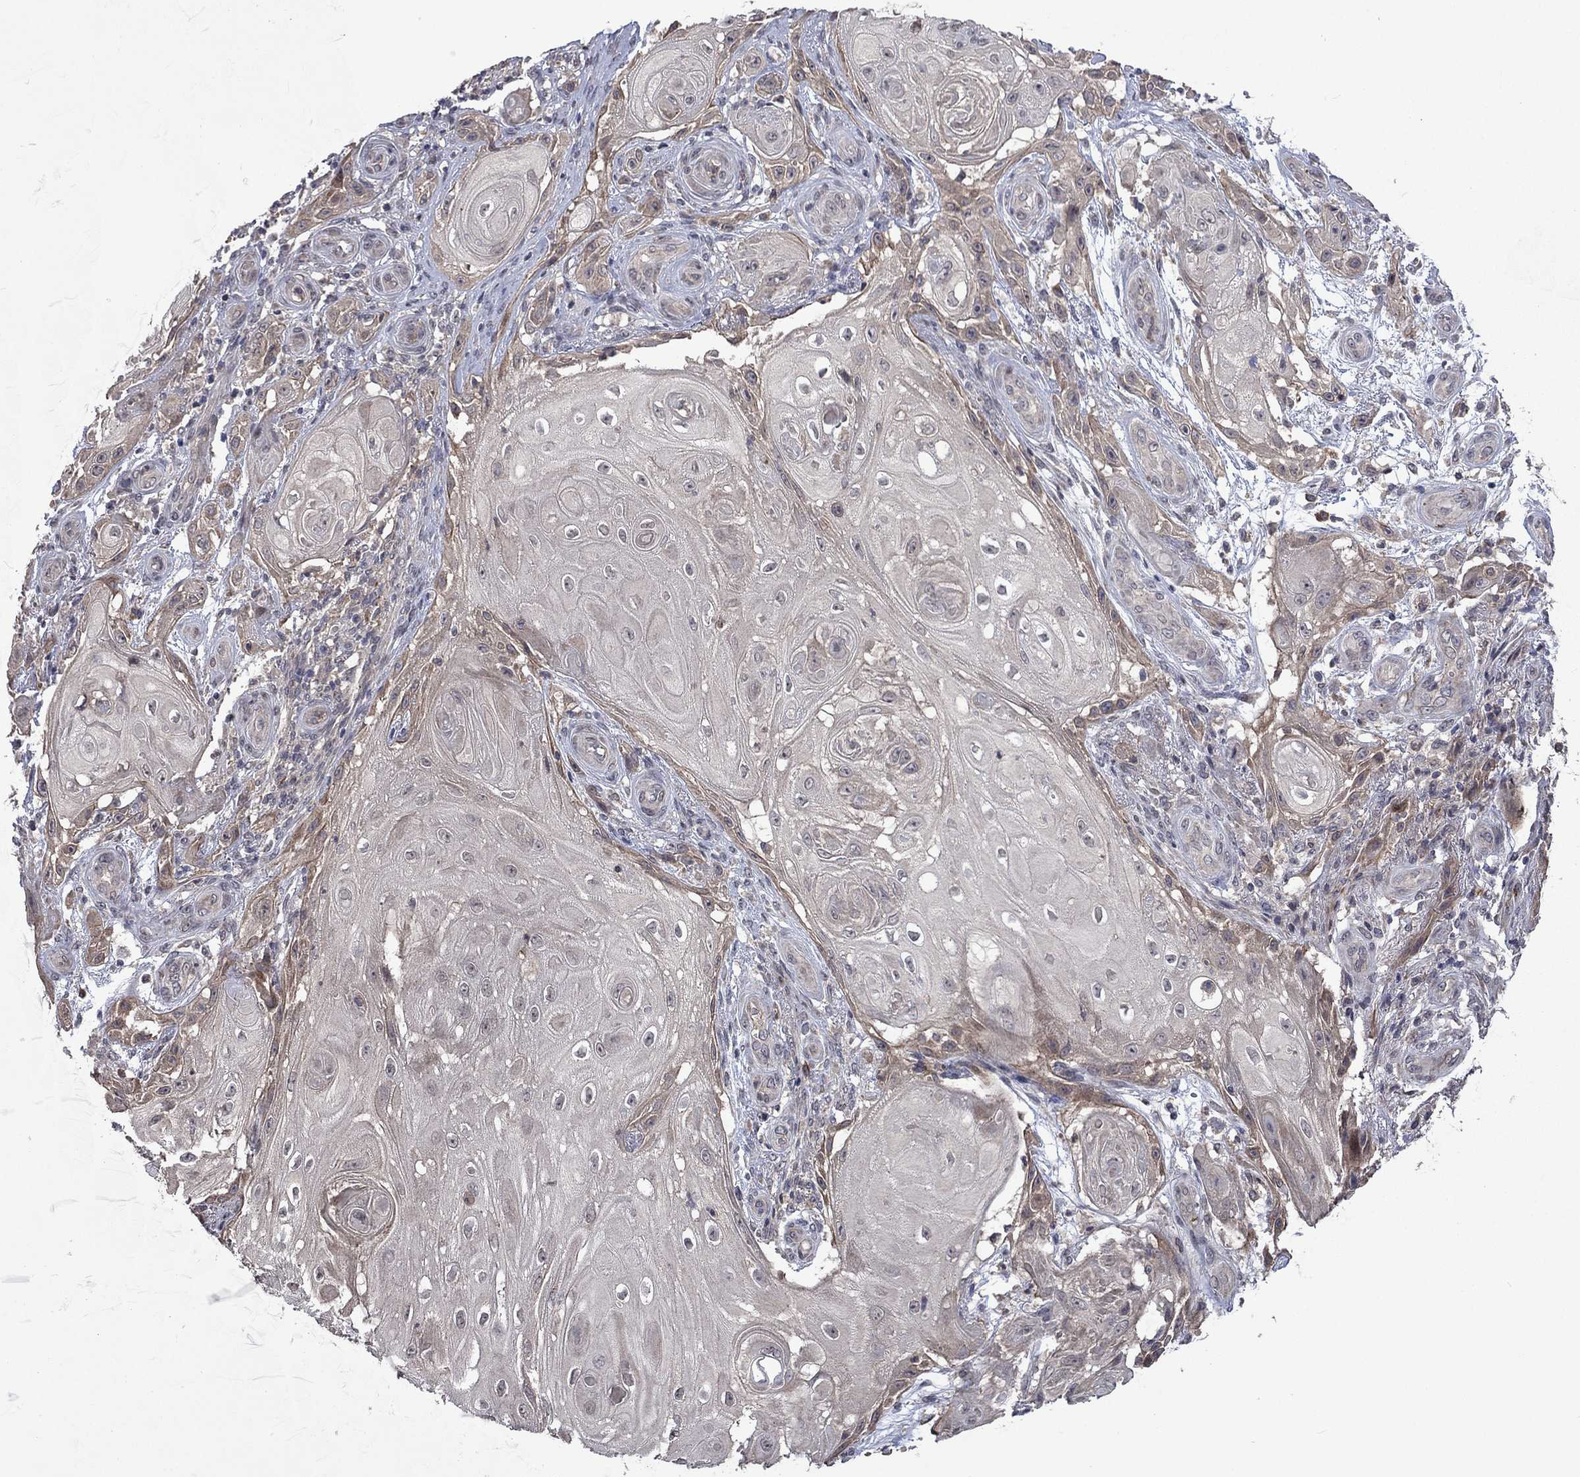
{"staining": {"intensity": "weak", "quantity": "25%-75%", "location": "cytoplasmic/membranous"}, "tissue": "skin cancer", "cell_type": "Tumor cells", "image_type": "cancer", "snomed": [{"axis": "morphology", "description": "Squamous cell carcinoma, NOS"}, {"axis": "topography", "description": "Skin"}], "caption": "About 25%-75% of tumor cells in skin squamous cell carcinoma exhibit weak cytoplasmic/membranous protein expression as visualized by brown immunohistochemical staining.", "gene": "PPP1R9A", "patient": {"sex": "male", "age": 62}}